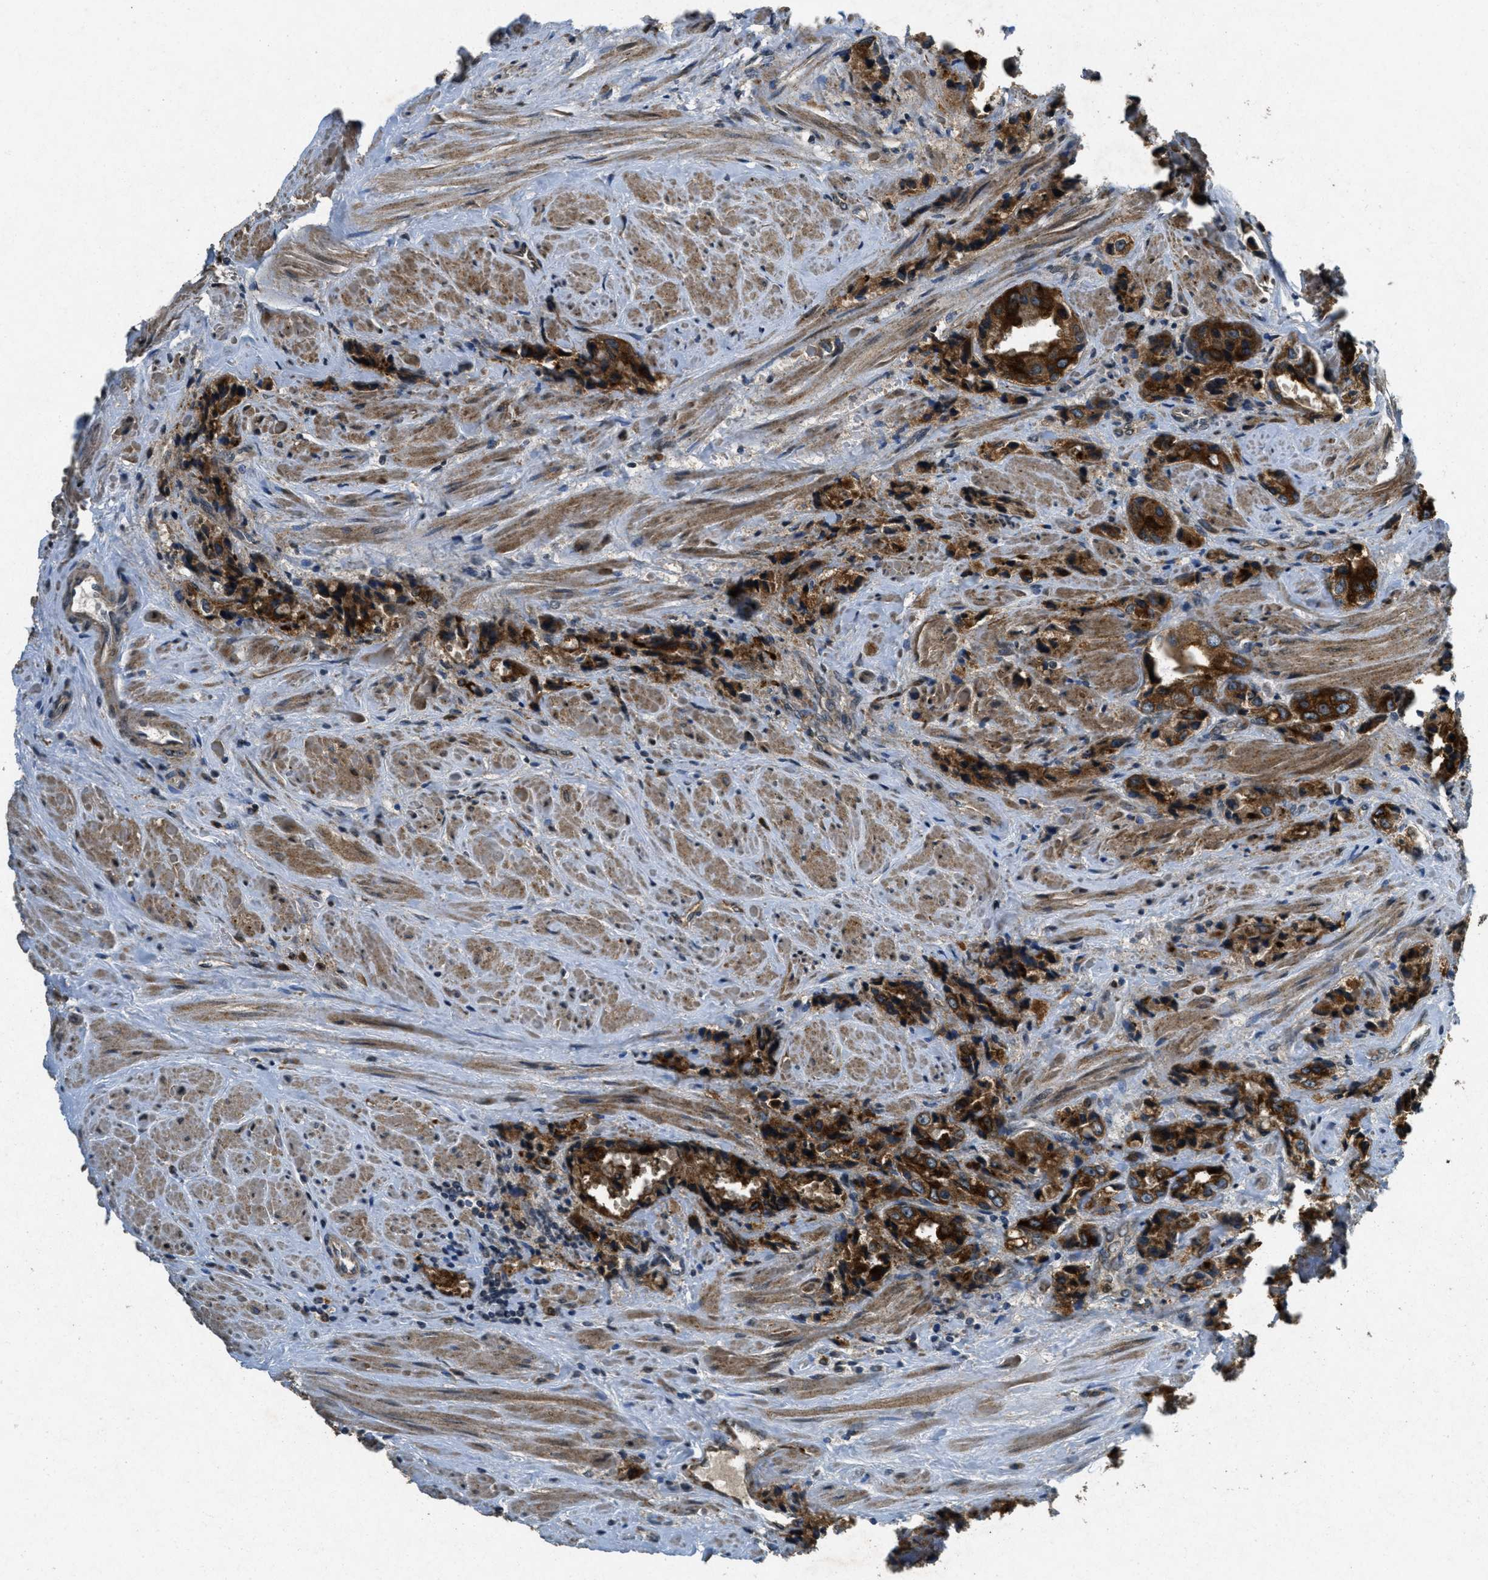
{"staining": {"intensity": "strong", "quantity": ">75%", "location": "cytoplasmic/membranous"}, "tissue": "prostate cancer", "cell_type": "Tumor cells", "image_type": "cancer", "snomed": [{"axis": "morphology", "description": "Adenocarcinoma, High grade"}, {"axis": "topography", "description": "Prostate"}], "caption": "Adenocarcinoma (high-grade) (prostate) stained with DAB IHC shows high levels of strong cytoplasmic/membranous staining in about >75% of tumor cells. (Brightfield microscopy of DAB IHC at high magnification).", "gene": "RAB3D", "patient": {"sex": "male", "age": 61}}